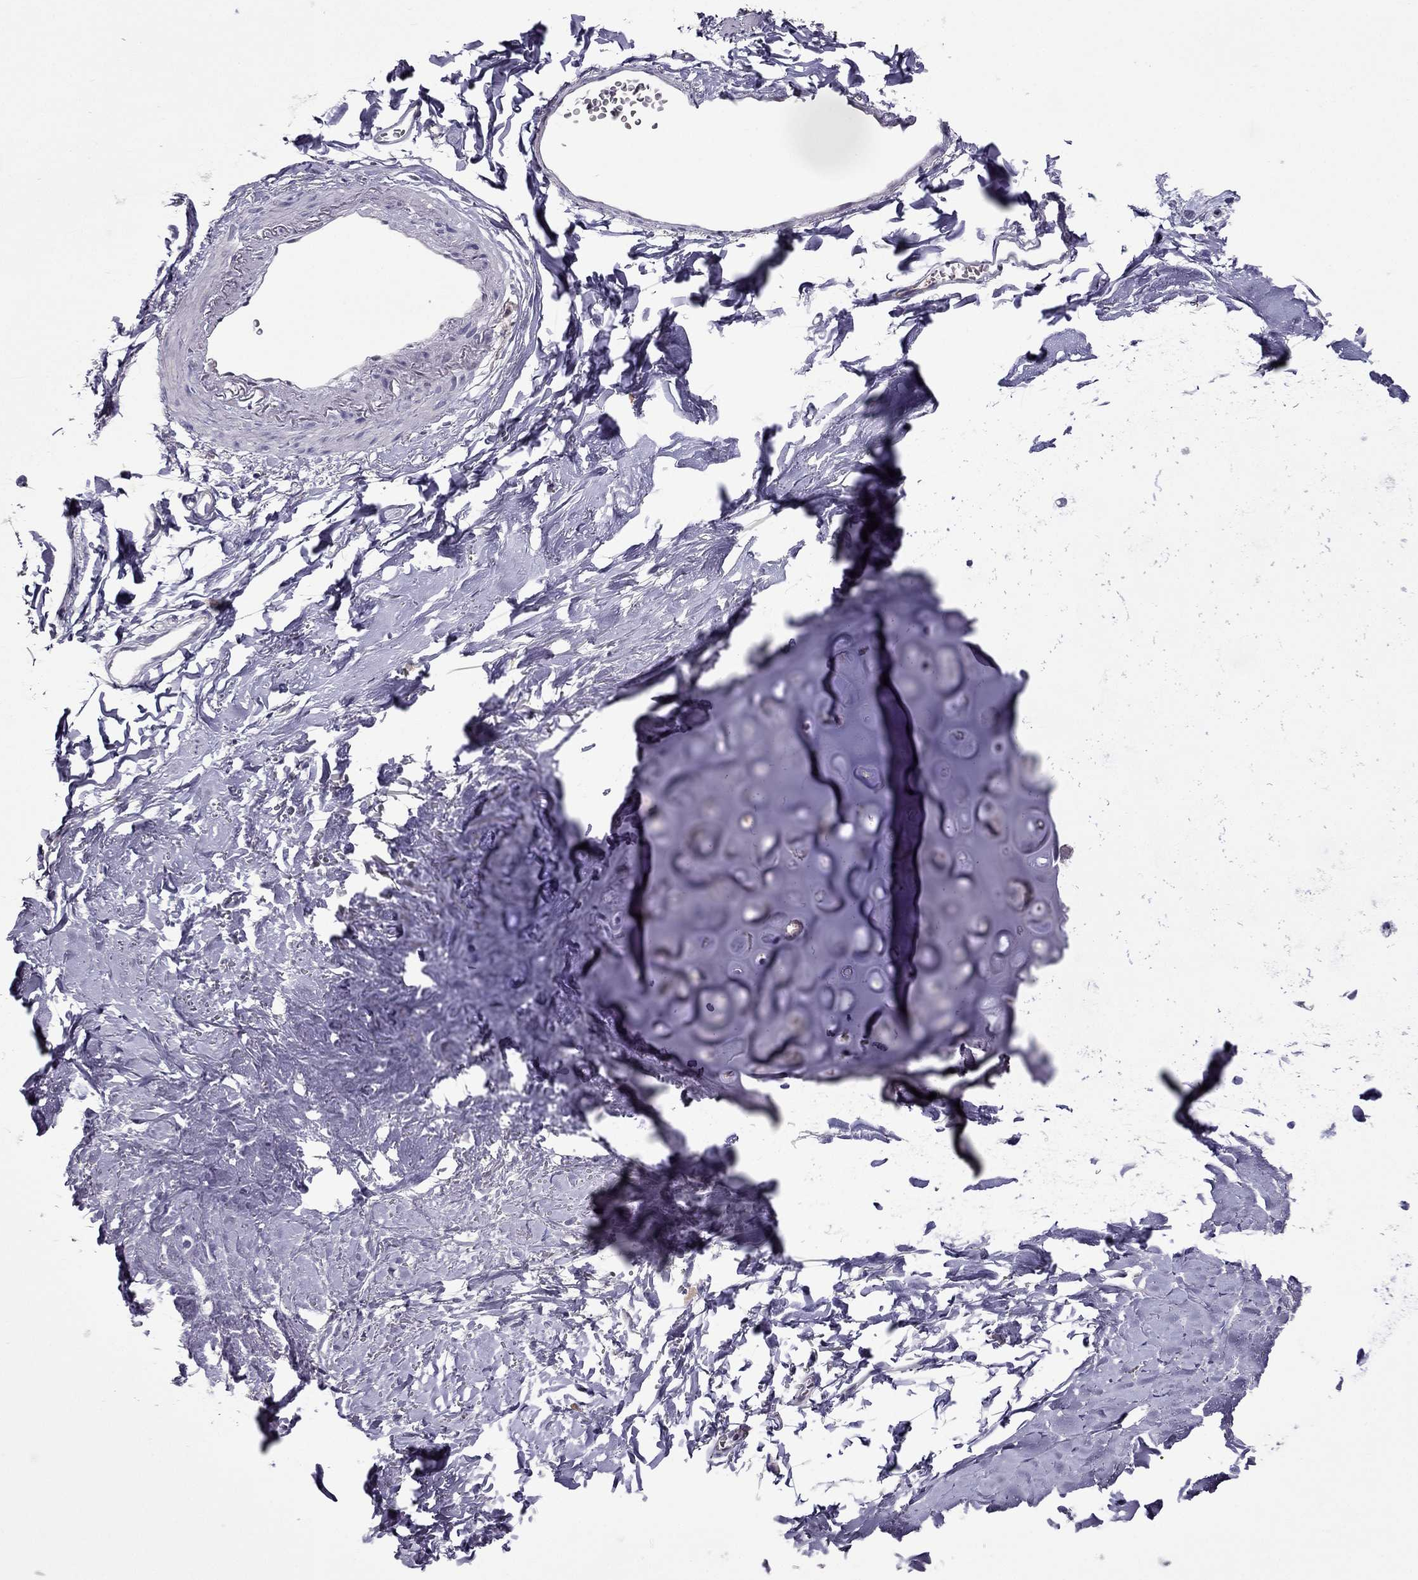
{"staining": {"intensity": "negative", "quantity": "none", "location": "none"}, "tissue": "soft tissue", "cell_type": "Chondrocytes", "image_type": "normal", "snomed": [{"axis": "morphology", "description": "Normal tissue, NOS"}, {"axis": "topography", "description": "Cartilage tissue"}, {"axis": "topography", "description": "Bronchus"}], "caption": "Micrograph shows no significant protein expression in chondrocytes of unremarkable soft tissue.", "gene": "CDK5", "patient": {"sex": "female", "age": 79}}